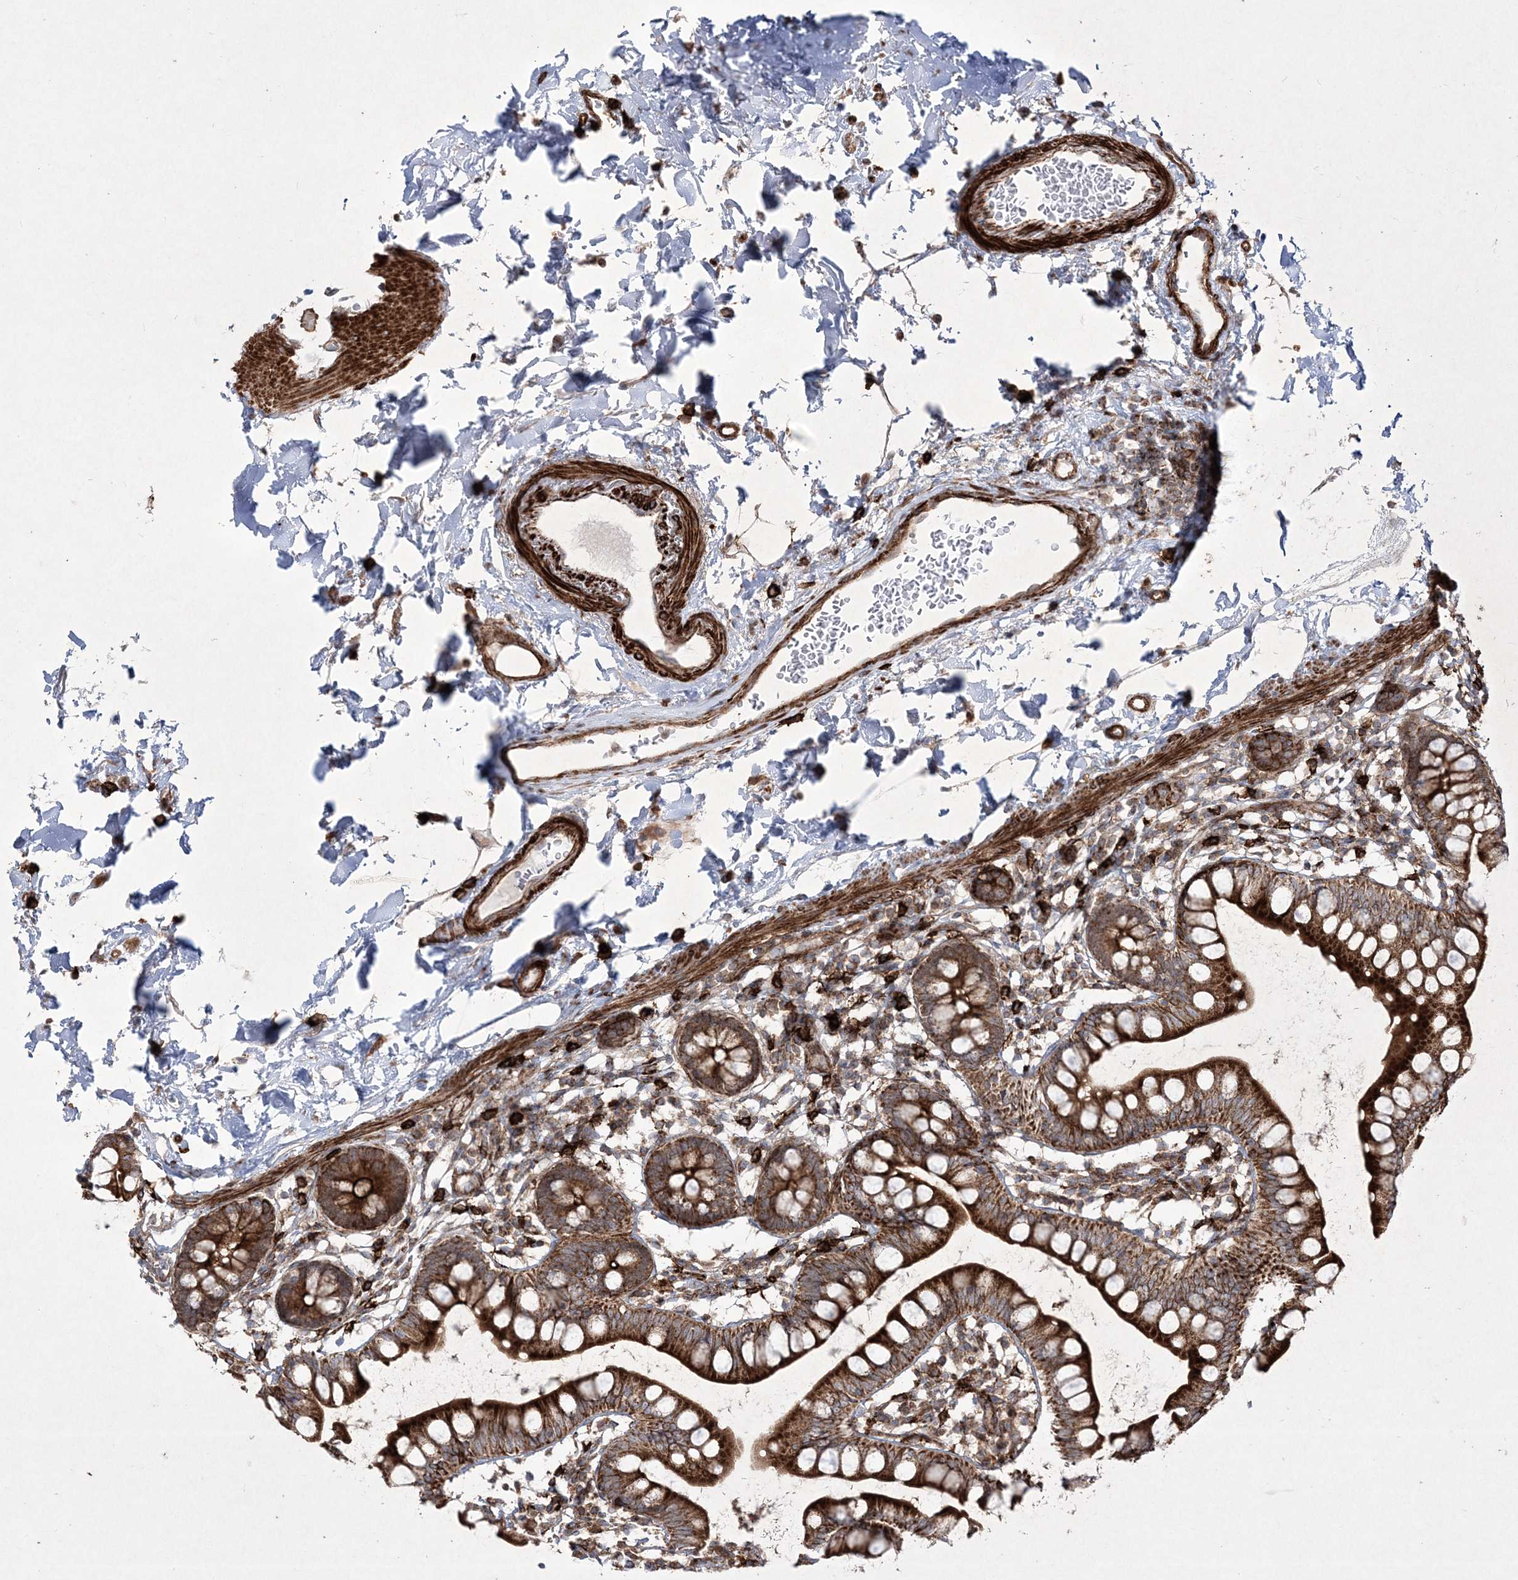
{"staining": {"intensity": "strong", "quantity": ">75%", "location": "cytoplasmic/membranous"}, "tissue": "small intestine", "cell_type": "Glandular cells", "image_type": "normal", "snomed": [{"axis": "morphology", "description": "Normal tissue, NOS"}, {"axis": "topography", "description": "Small intestine"}], "caption": "DAB immunohistochemical staining of unremarkable small intestine demonstrates strong cytoplasmic/membranous protein staining in approximately >75% of glandular cells.", "gene": "RICTOR", "patient": {"sex": "female", "age": 84}}